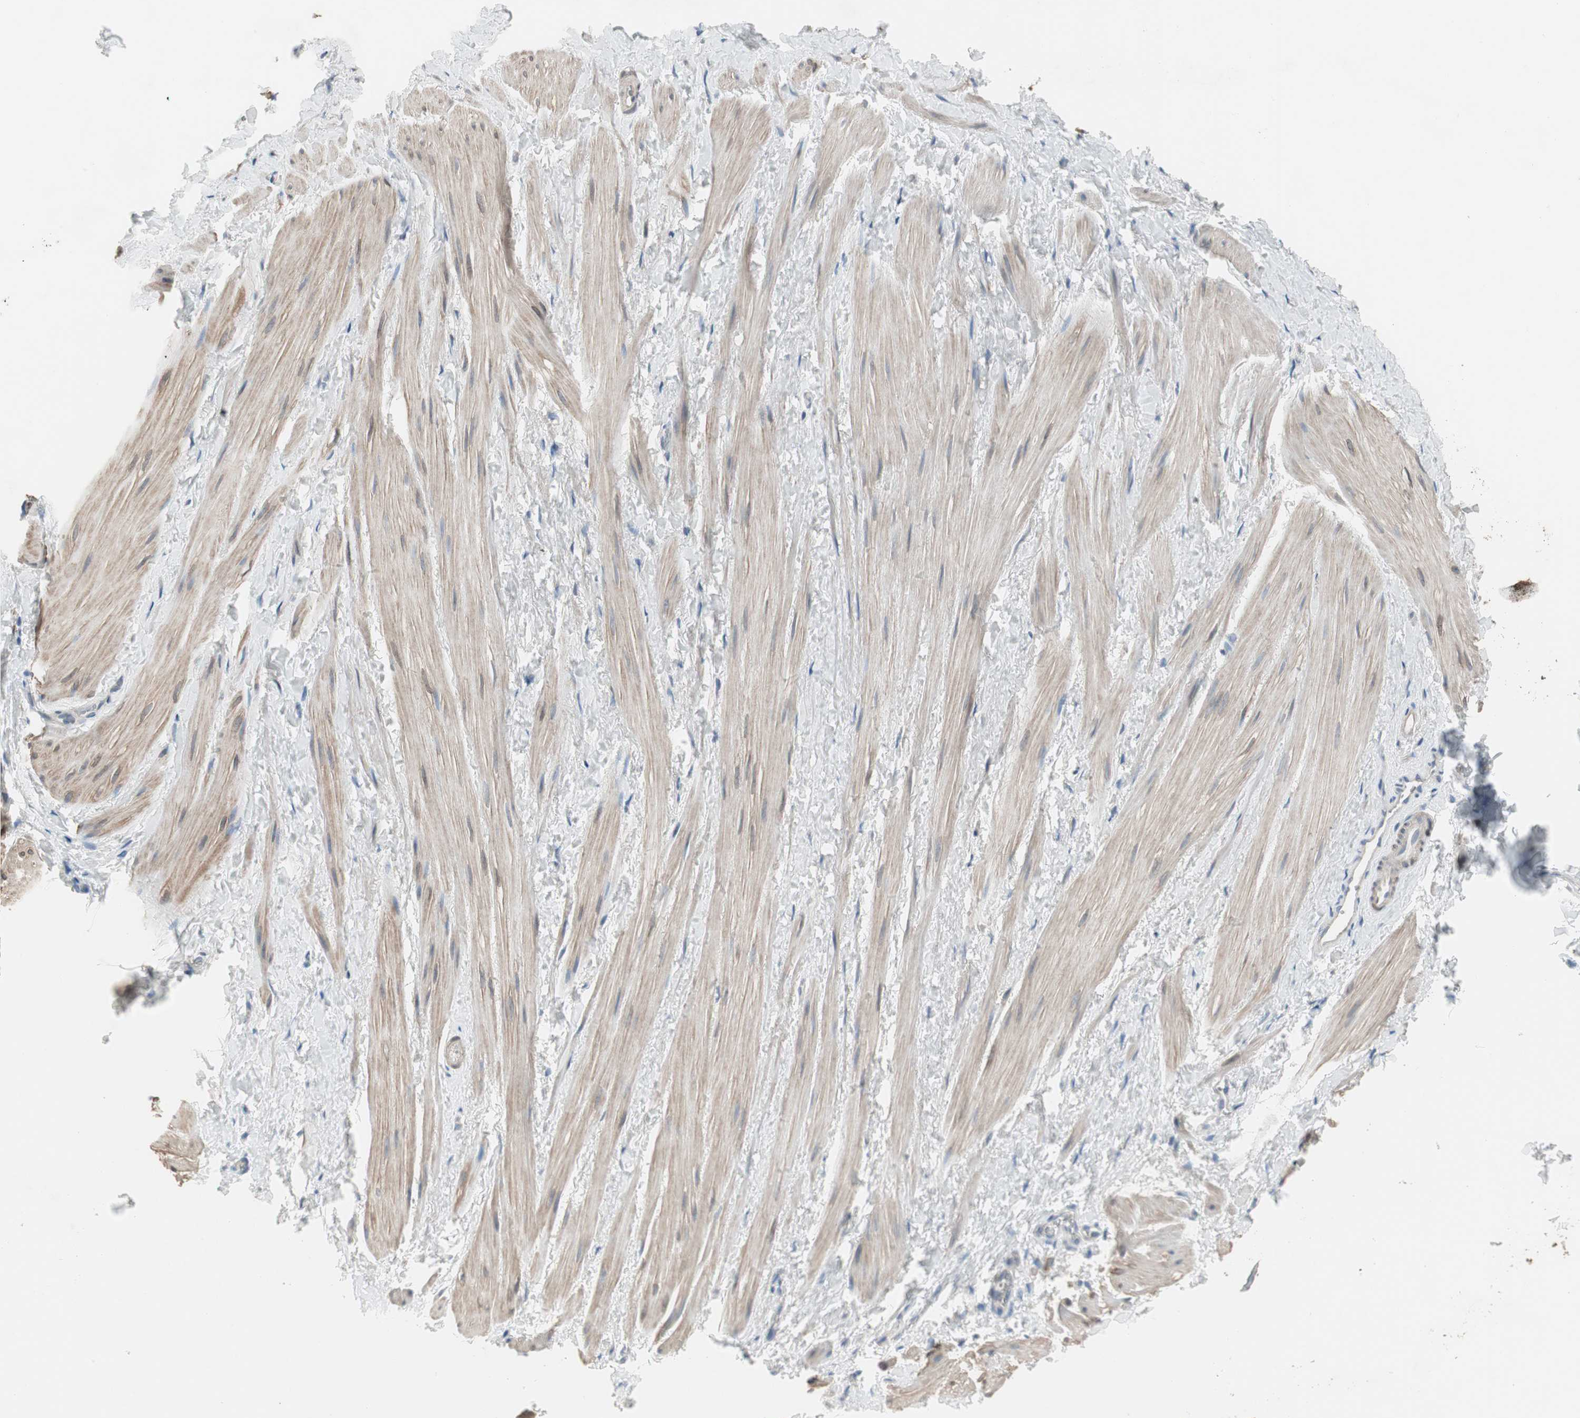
{"staining": {"intensity": "weak", "quantity": ">75%", "location": "cytoplasmic/membranous"}, "tissue": "smooth muscle", "cell_type": "Smooth muscle cells", "image_type": "normal", "snomed": [{"axis": "morphology", "description": "Normal tissue, NOS"}, {"axis": "topography", "description": "Smooth muscle"}], "caption": "Weak cytoplasmic/membranous protein positivity is present in approximately >75% of smooth muscle cells in smooth muscle.", "gene": "PIGR", "patient": {"sex": "male", "age": 16}}